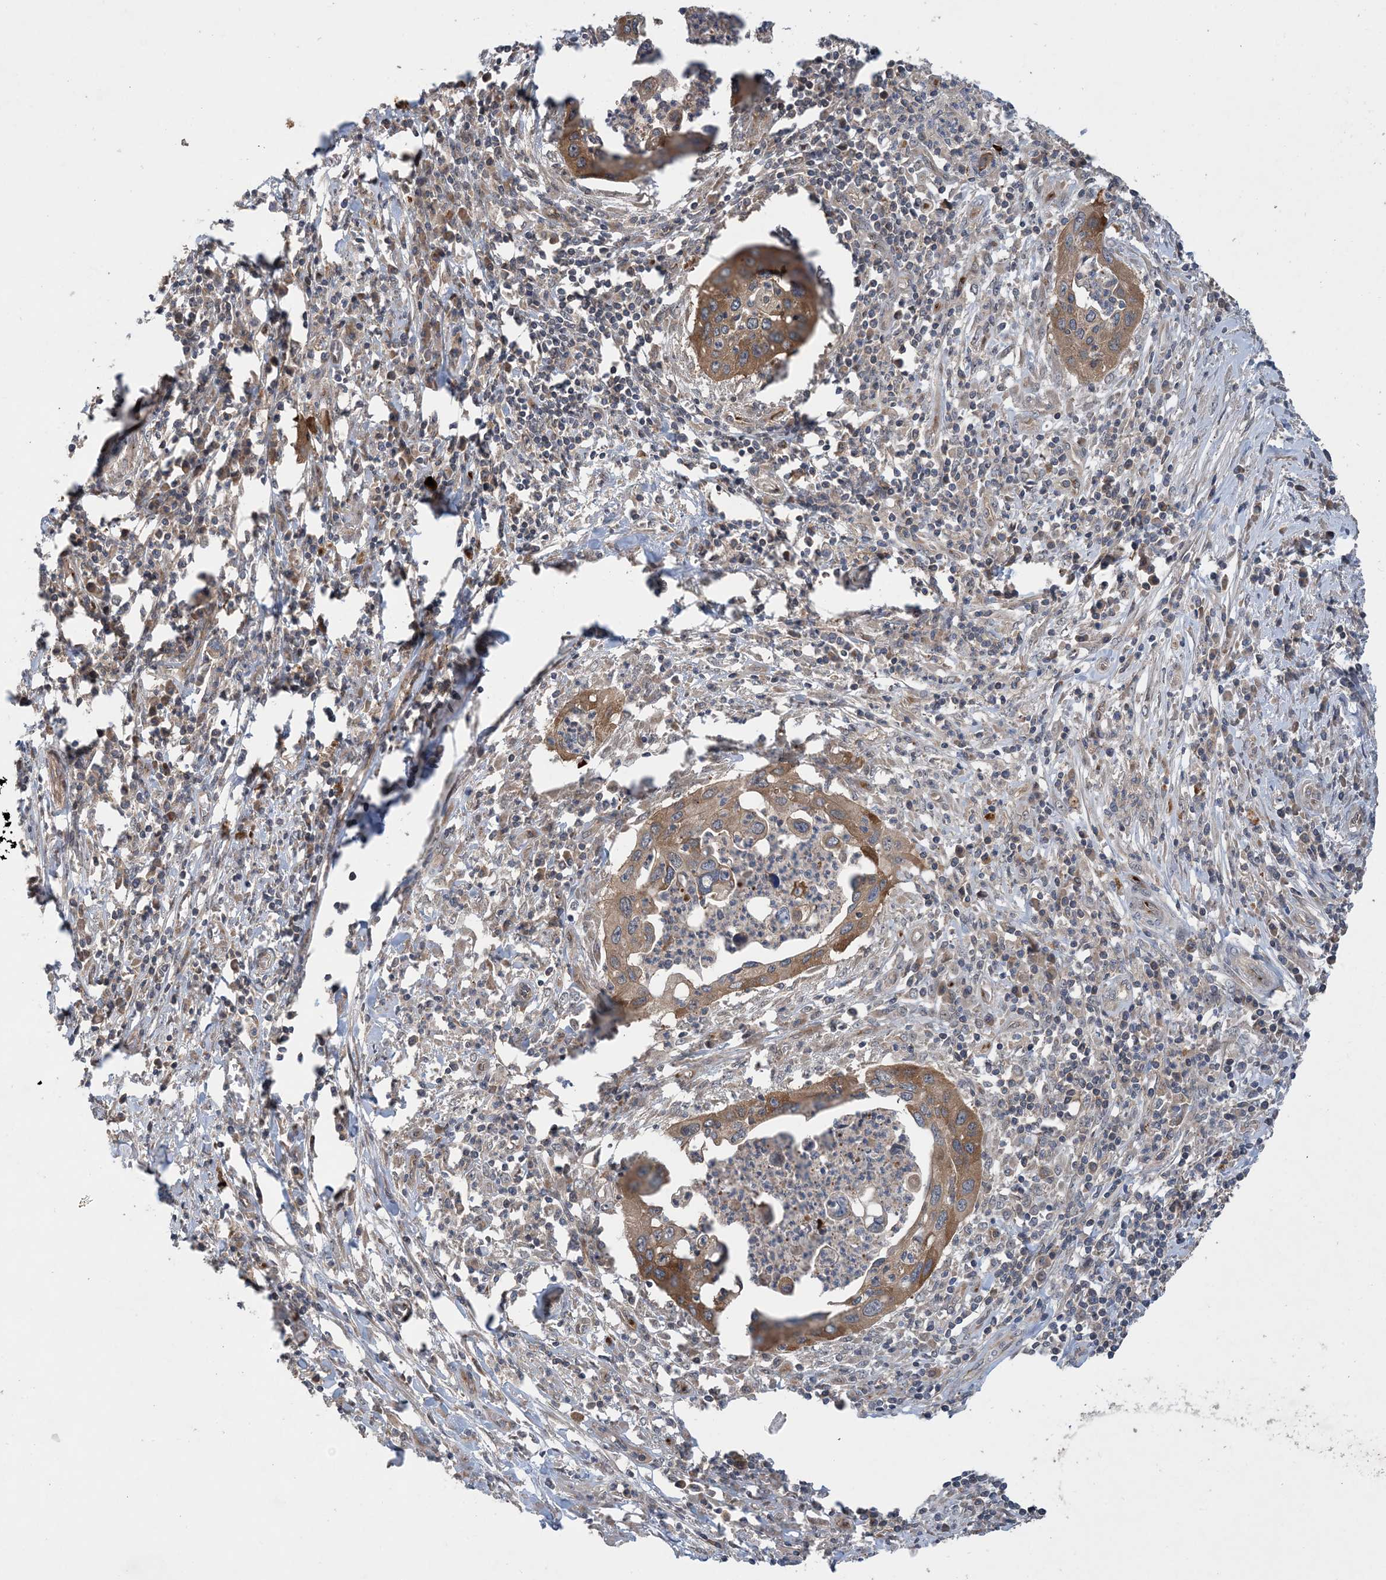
{"staining": {"intensity": "moderate", "quantity": ">75%", "location": "cytoplasmic/membranous"}, "tissue": "cervical cancer", "cell_type": "Tumor cells", "image_type": "cancer", "snomed": [{"axis": "morphology", "description": "Squamous cell carcinoma, NOS"}, {"axis": "topography", "description": "Cervix"}], "caption": "Human cervical cancer stained with a protein marker demonstrates moderate staining in tumor cells.", "gene": "TINAG", "patient": {"sex": "female", "age": 38}}